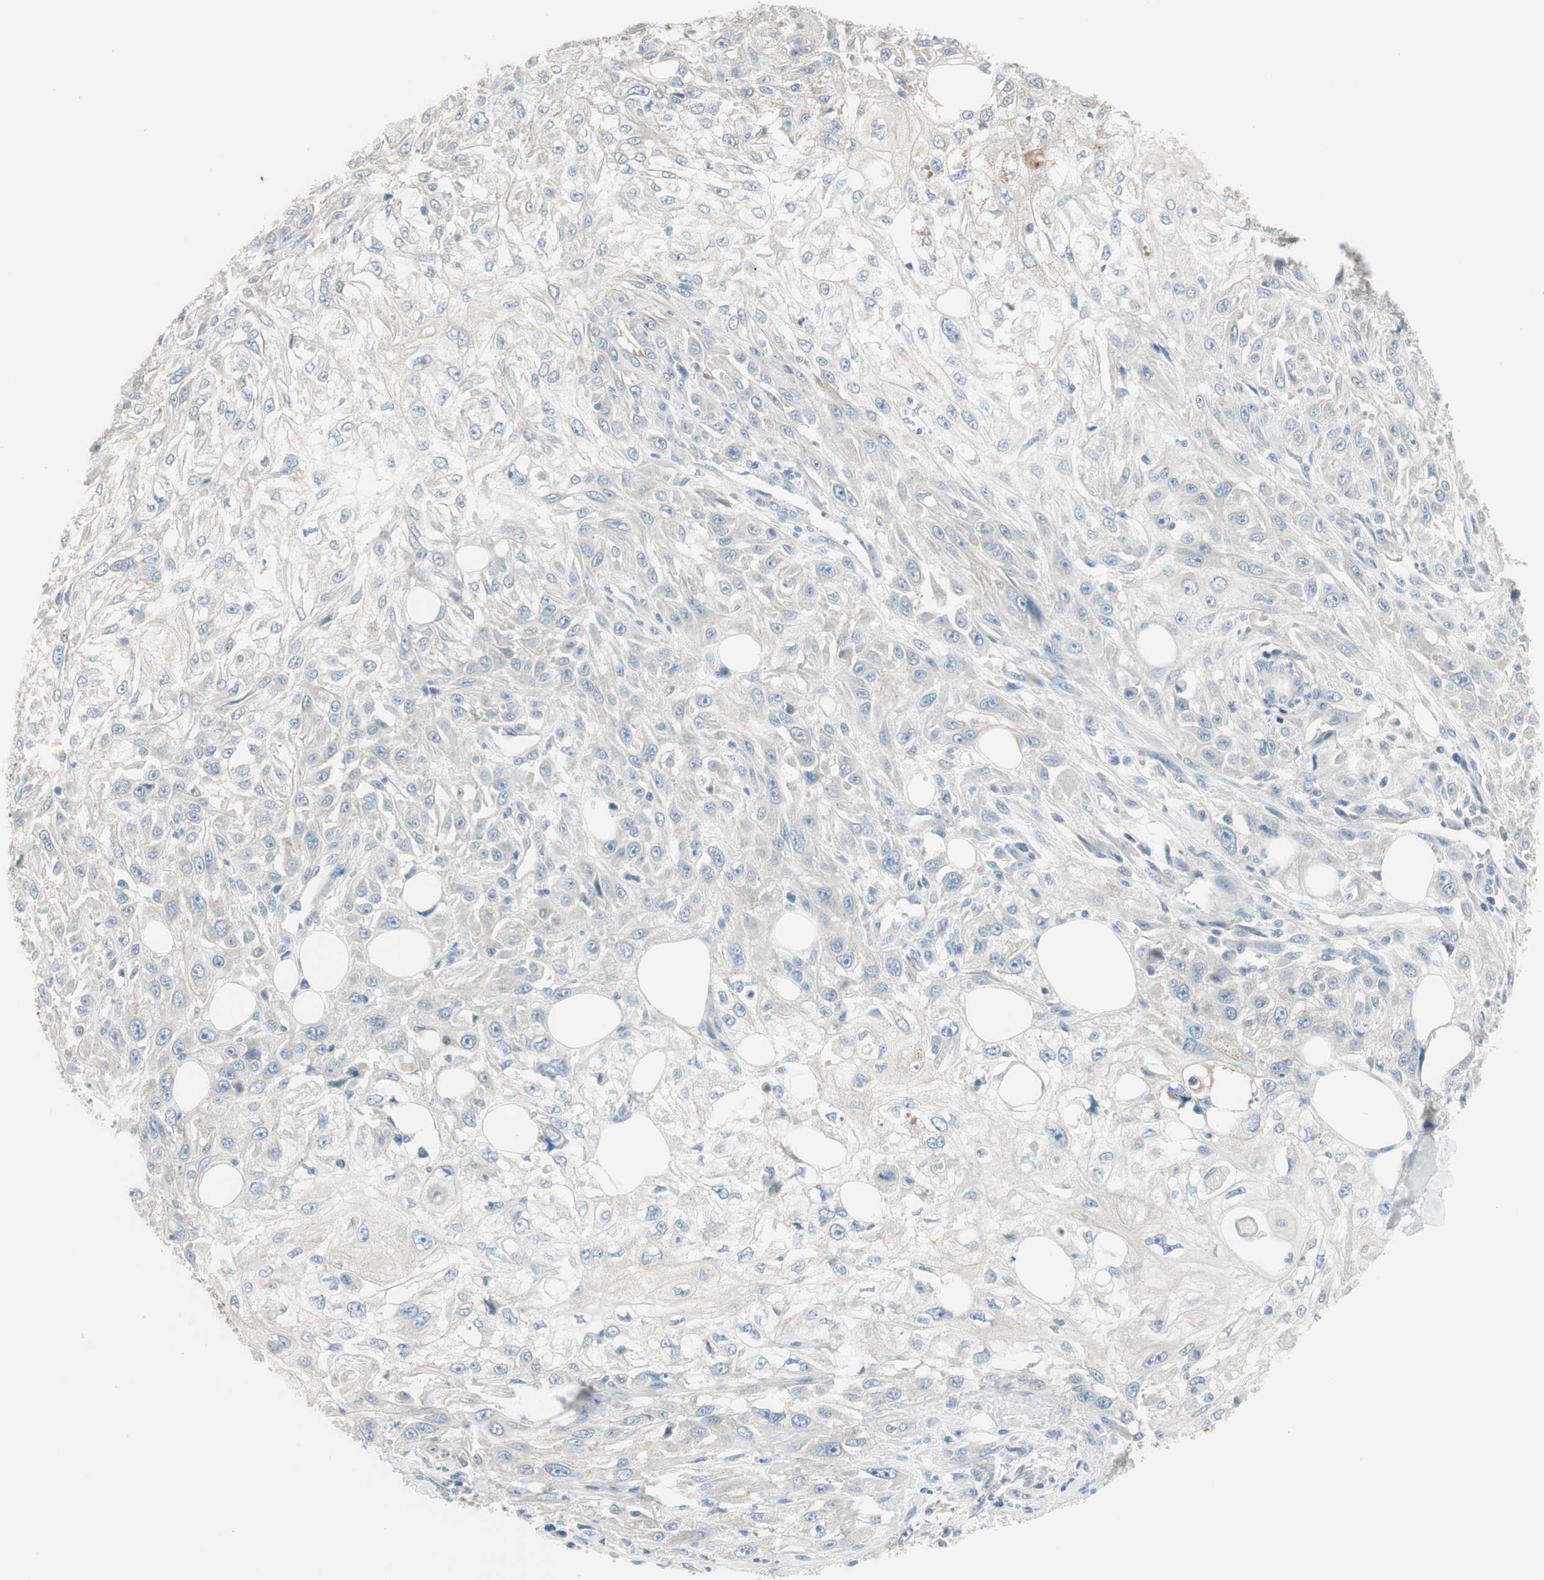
{"staining": {"intensity": "negative", "quantity": "none", "location": "none"}, "tissue": "skin cancer", "cell_type": "Tumor cells", "image_type": "cancer", "snomed": [{"axis": "morphology", "description": "Squamous cell carcinoma, NOS"}, {"axis": "topography", "description": "Skin"}], "caption": "The image exhibits no significant staining in tumor cells of squamous cell carcinoma (skin).", "gene": "EVA1A", "patient": {"sex": "male", "age": 75}}